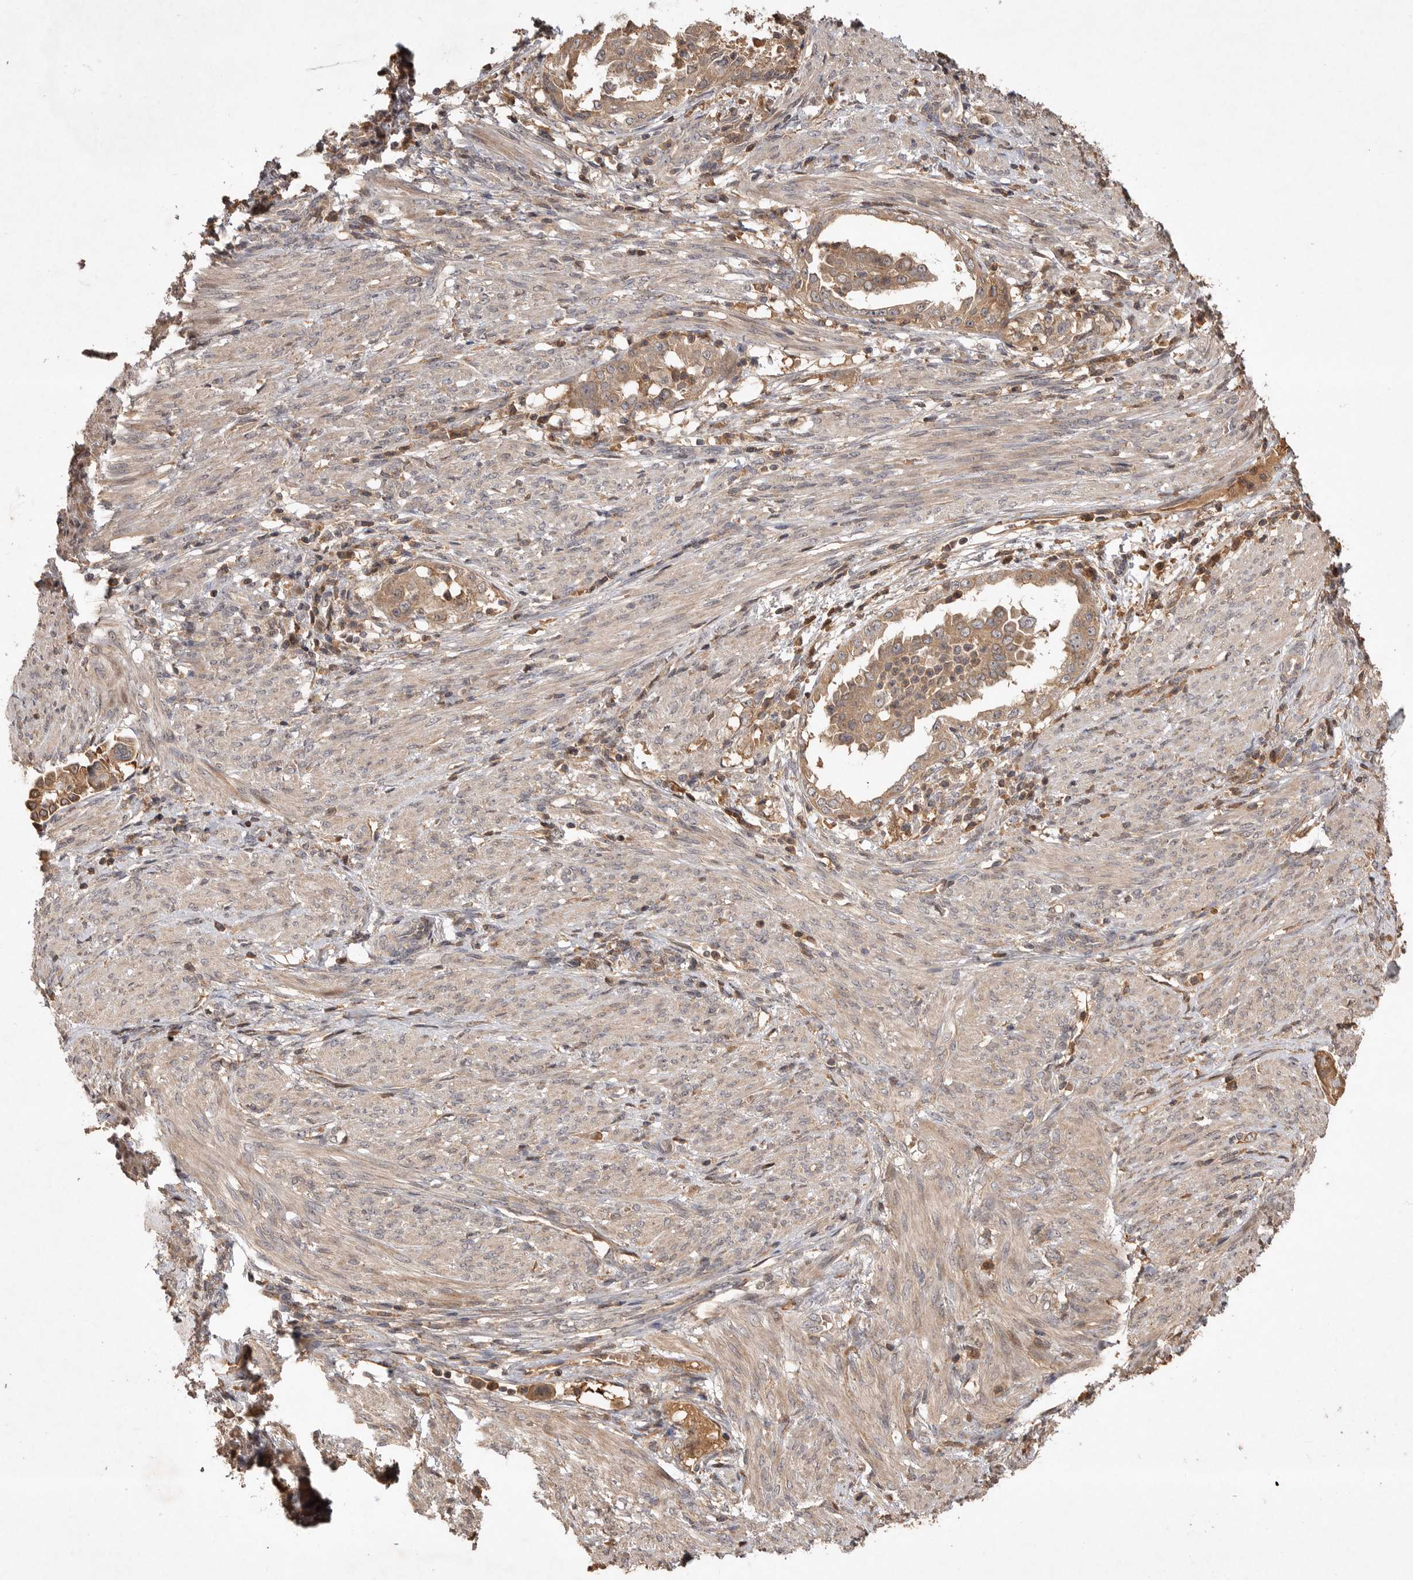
{"staining": {"intensity": "moderate", "quantity": ">75%", "location": "cytoplasmic/membranous"}, "tissue": "endometrial cancer", "cell_type": "Tumor cells", "image_type": "cancer", "snomed": [{"axis": "morphology", "description": "Adenocarcinoma, NOS"}, {"axis": "topography", "description": "Endometrium"}], "caption": "Endometrial cancer (adenocarcinoma) stained with a brown dye demonstrates moderate cytoplasmic/membranous positive positivity in approximately >75% of tumor cells.", "gene": "VN1R4", "patient": {"sex": "female", "age": 85}}